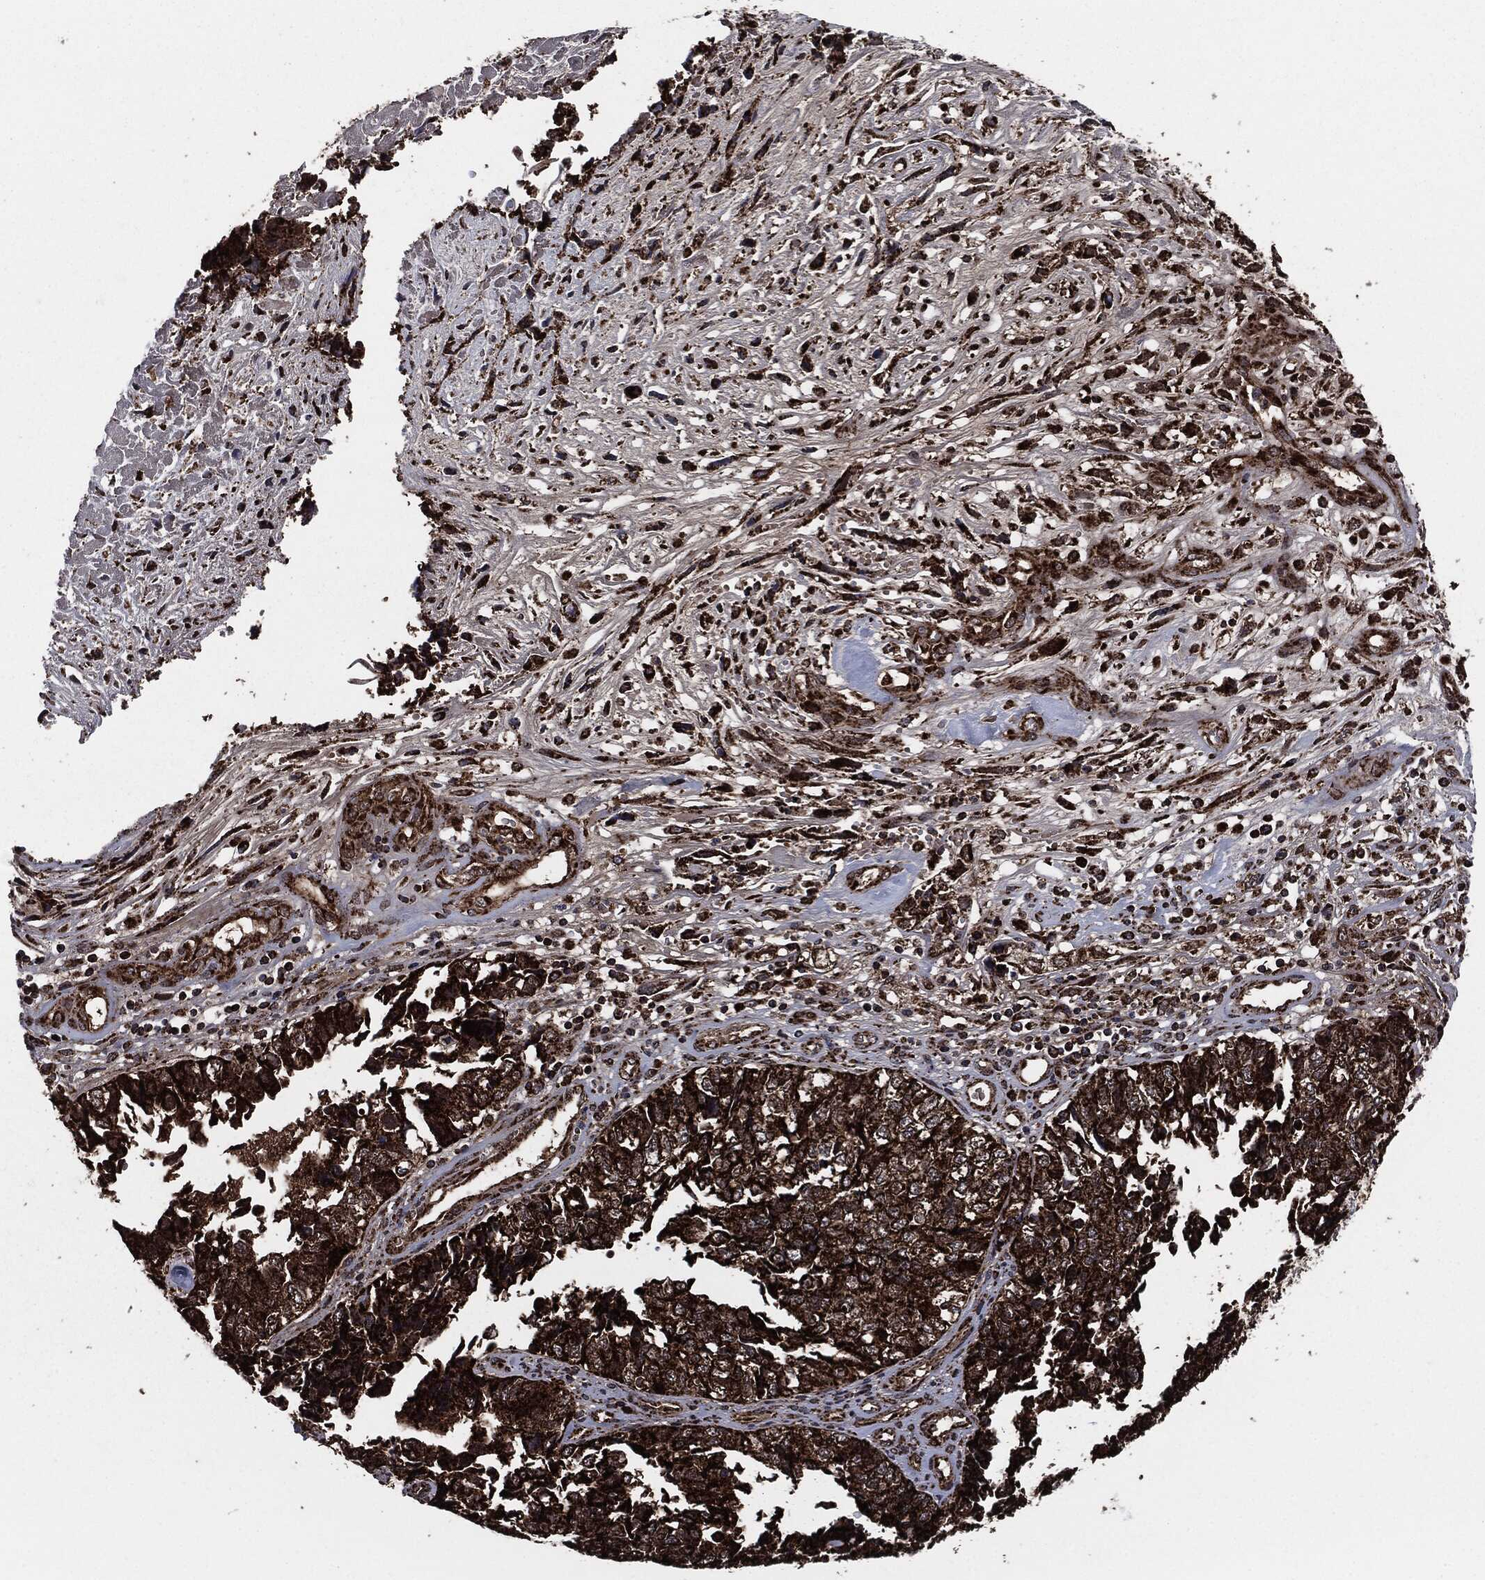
{"staining": {"intensity": "strong", "quantity": ">75%", "location": "cytoplasmic/membranous"}, "tissue": "cervical cancer", "cell_type": "Tumor cells", "image_type": "cancer", "snomed": [{"axis": "morphology", "description": "Squamous cell carcinoma, NOS"}, {"axis": "topography", "description": "Cervix"}], "caption": "Immunohistochemical staining of squamous cell carcinoma (cervical) shows high levels of strong cytoplasmic/membranous expression in approximately >75% of tumor cells. (DAB (3,3'-diaminobenzidine) = brown stain, brightfield microscopy at high magnification).", "gene": "FH", "patient": {"sex": "female", "age": 63}}